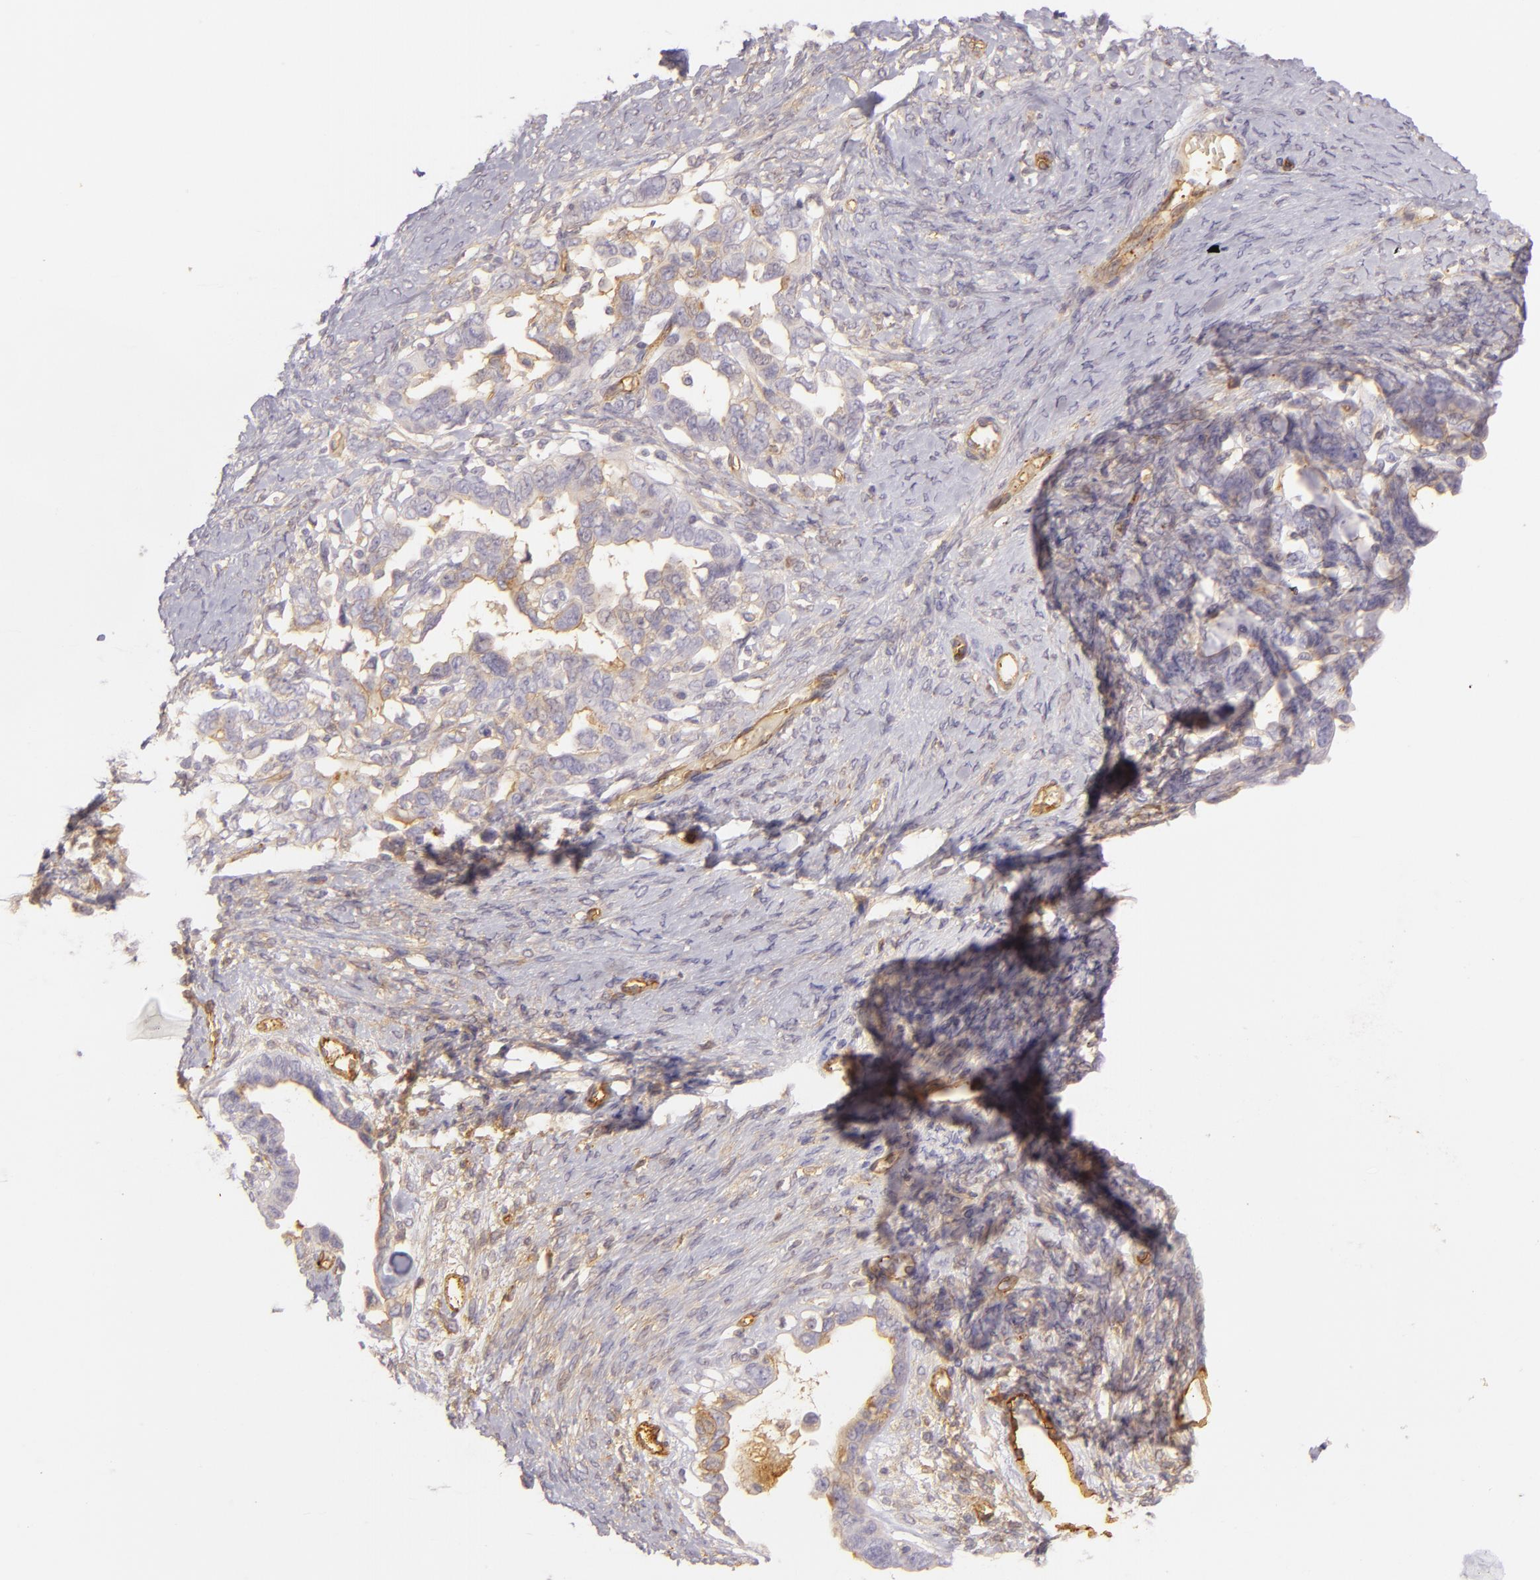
{"staining": {"intensity": "weak", "quantity": "25%-75%", "location": "cytoplasmic/membranous"}, "tissue": "ovarian cancer", "cell_type": "Tumor cells", "image_type": "cancer", "snomed": [{"axis": "morphology", "description": "Cystadenocarcinoma, serous, NOS"}, {"axis": "topography", "description": "Ovary"}], "caption": "The immunohistochemical stain labels weak cytoplasmic/membranous positivity in tumor cells of ovarian cancer (serous cystadenocarcinoma) tissue.", "gene": "CD59", "patient": {"sex": "female", "age": 69}}